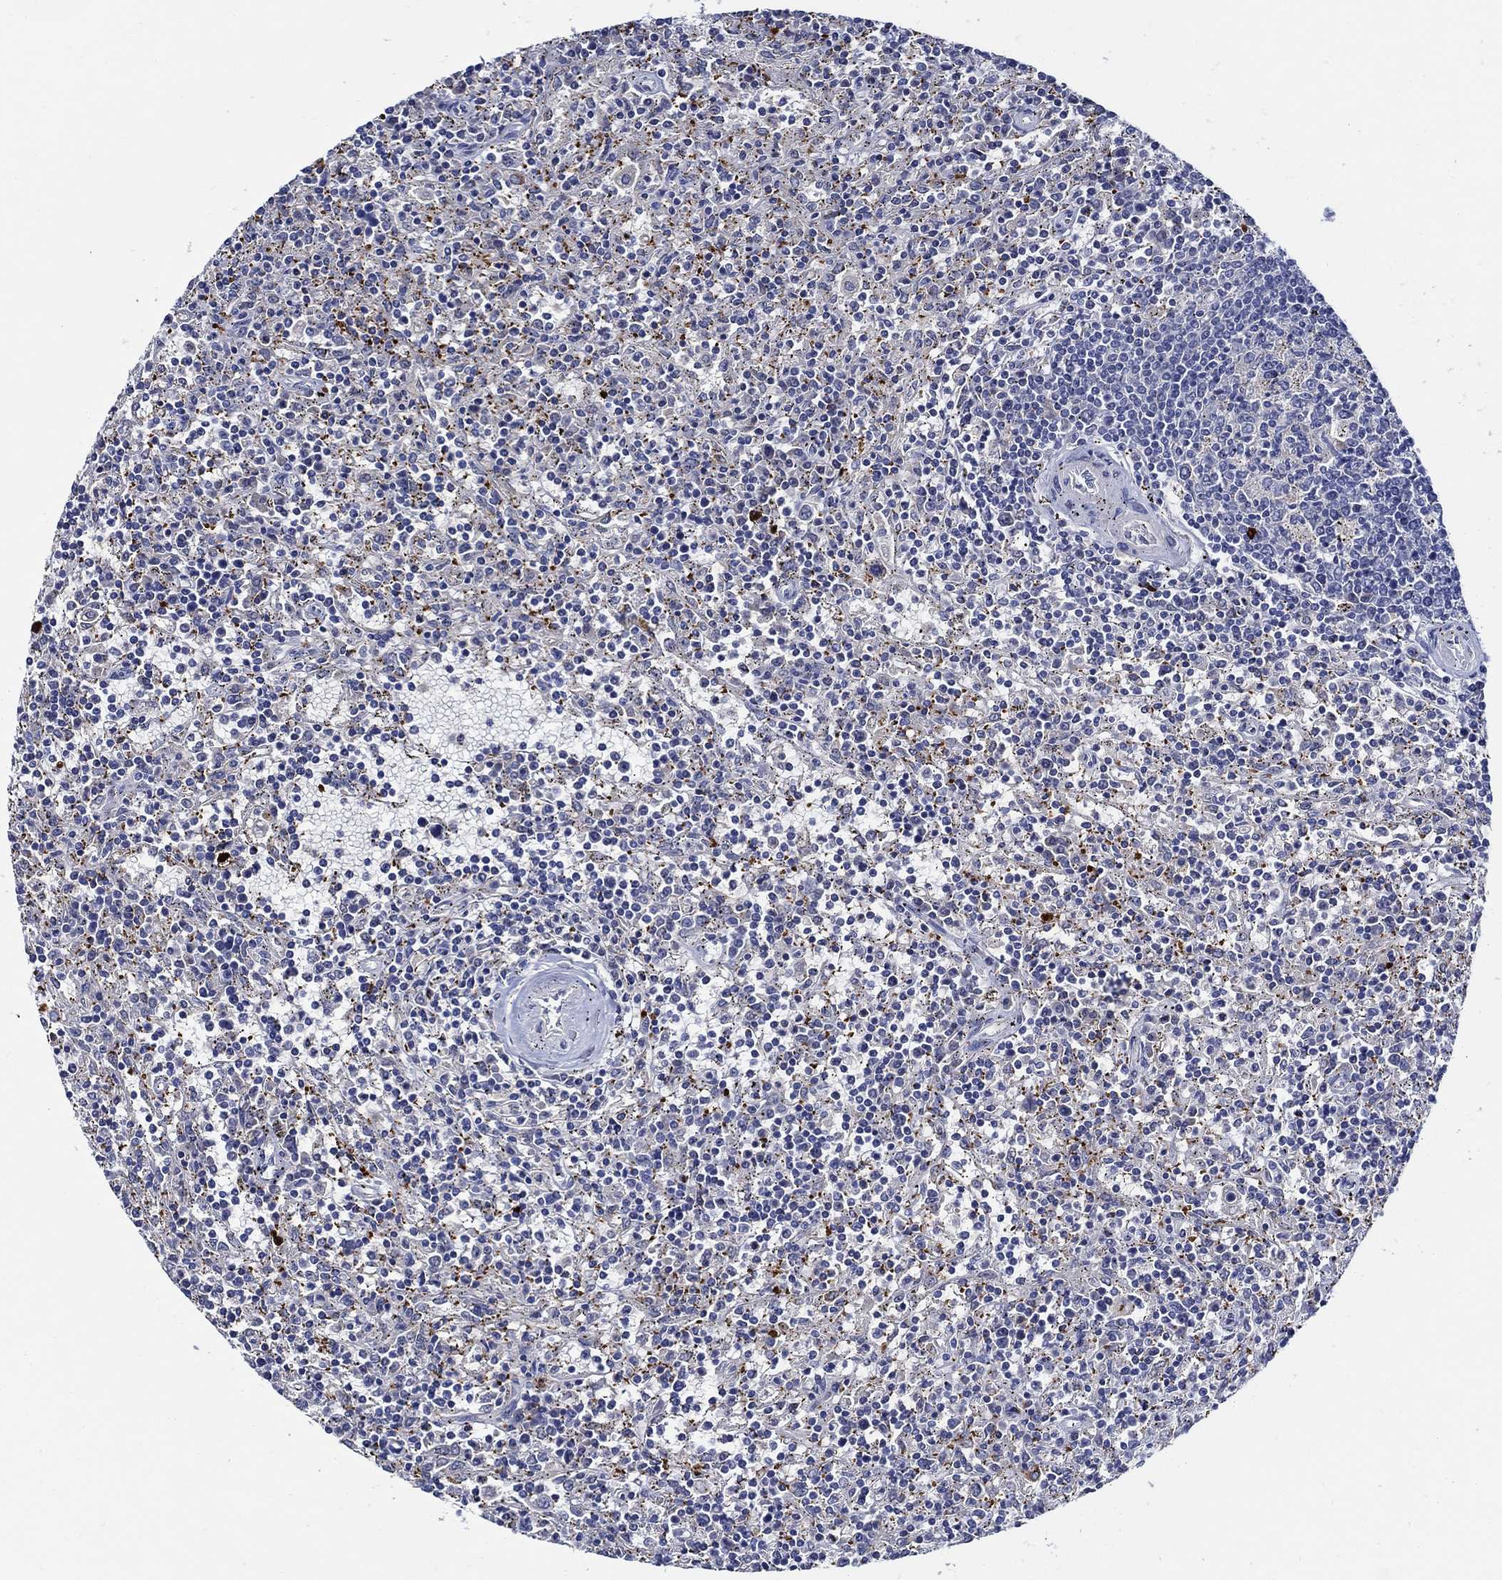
{"staining": {"intensity": "negative", "quantity": "none", "location": "none"}, "tissue": "lymphoma", "cell_type": "Tumor cells", "image_type": "cancer", "snomed": [{"axis": "morphology", "description": "Malignant lymphoma, non-Hodgkin's type, Low grade"}, {"axis": "topography", "description": "Spleen"}], "caption": "A photomicrograph of low-grade malignant lymphoma, non-Hodgkin's type stained for a protein exhibits no brown staining in tumor cells.", "gene": "ALOX12", "patient": {"sex": "male", "age": 62}}